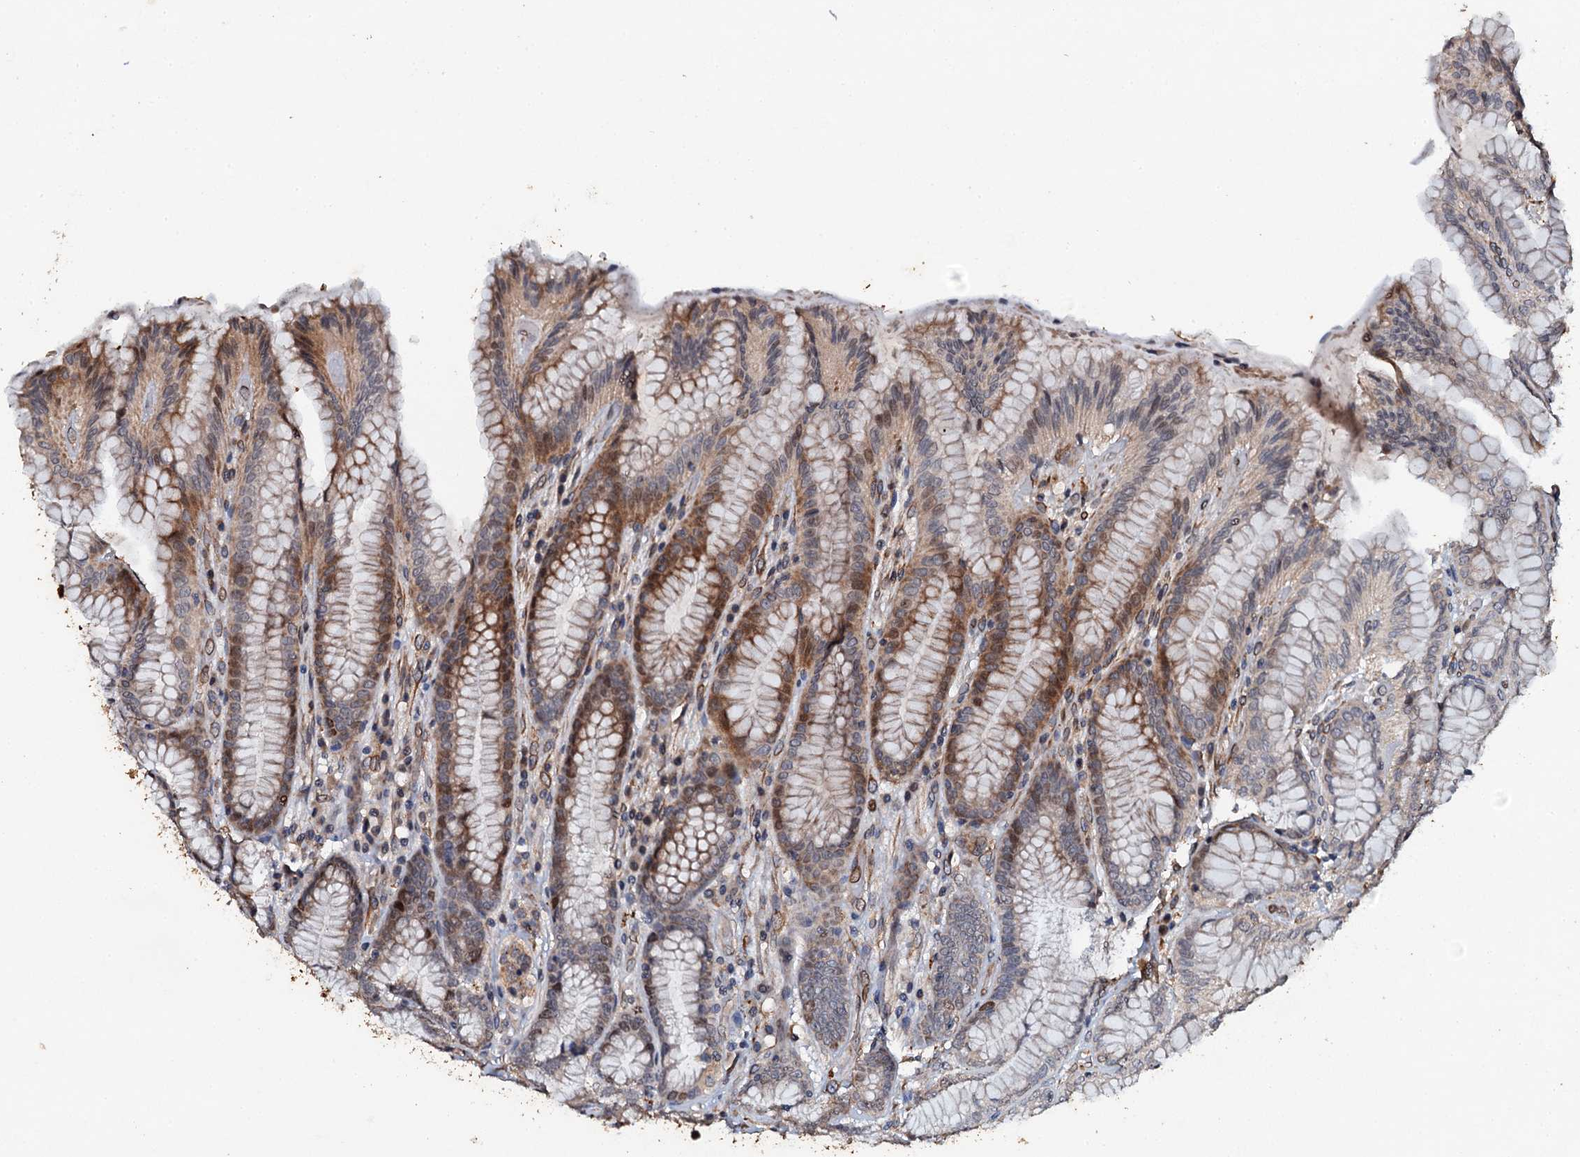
{"staining": {"intensity": "strong", "quantity": "25%-75%", "location": "cytoplasmic/membranous"}, "tissue": "stomach", "cell_type": "Glandular cells", "image_type": "normal", "snomed": [{"axis": "morphology", "description": "Normal tissue, NOS"}, {"axis": "topography", "description": "Stomach, upper"}, {"axis": "topography", "description": "Stomach, lower"}], "caption": "An image of stomach stained for a protein reveals strong cytoplasmic/membranous brown staining in glandular cells. (Stains: DAB in brown, nuclei in blue, Microscopy: brightfield microscopy at high magnification).", "gene": "ADAMTS10", "patient": {"sex": "female", "age": 76}}